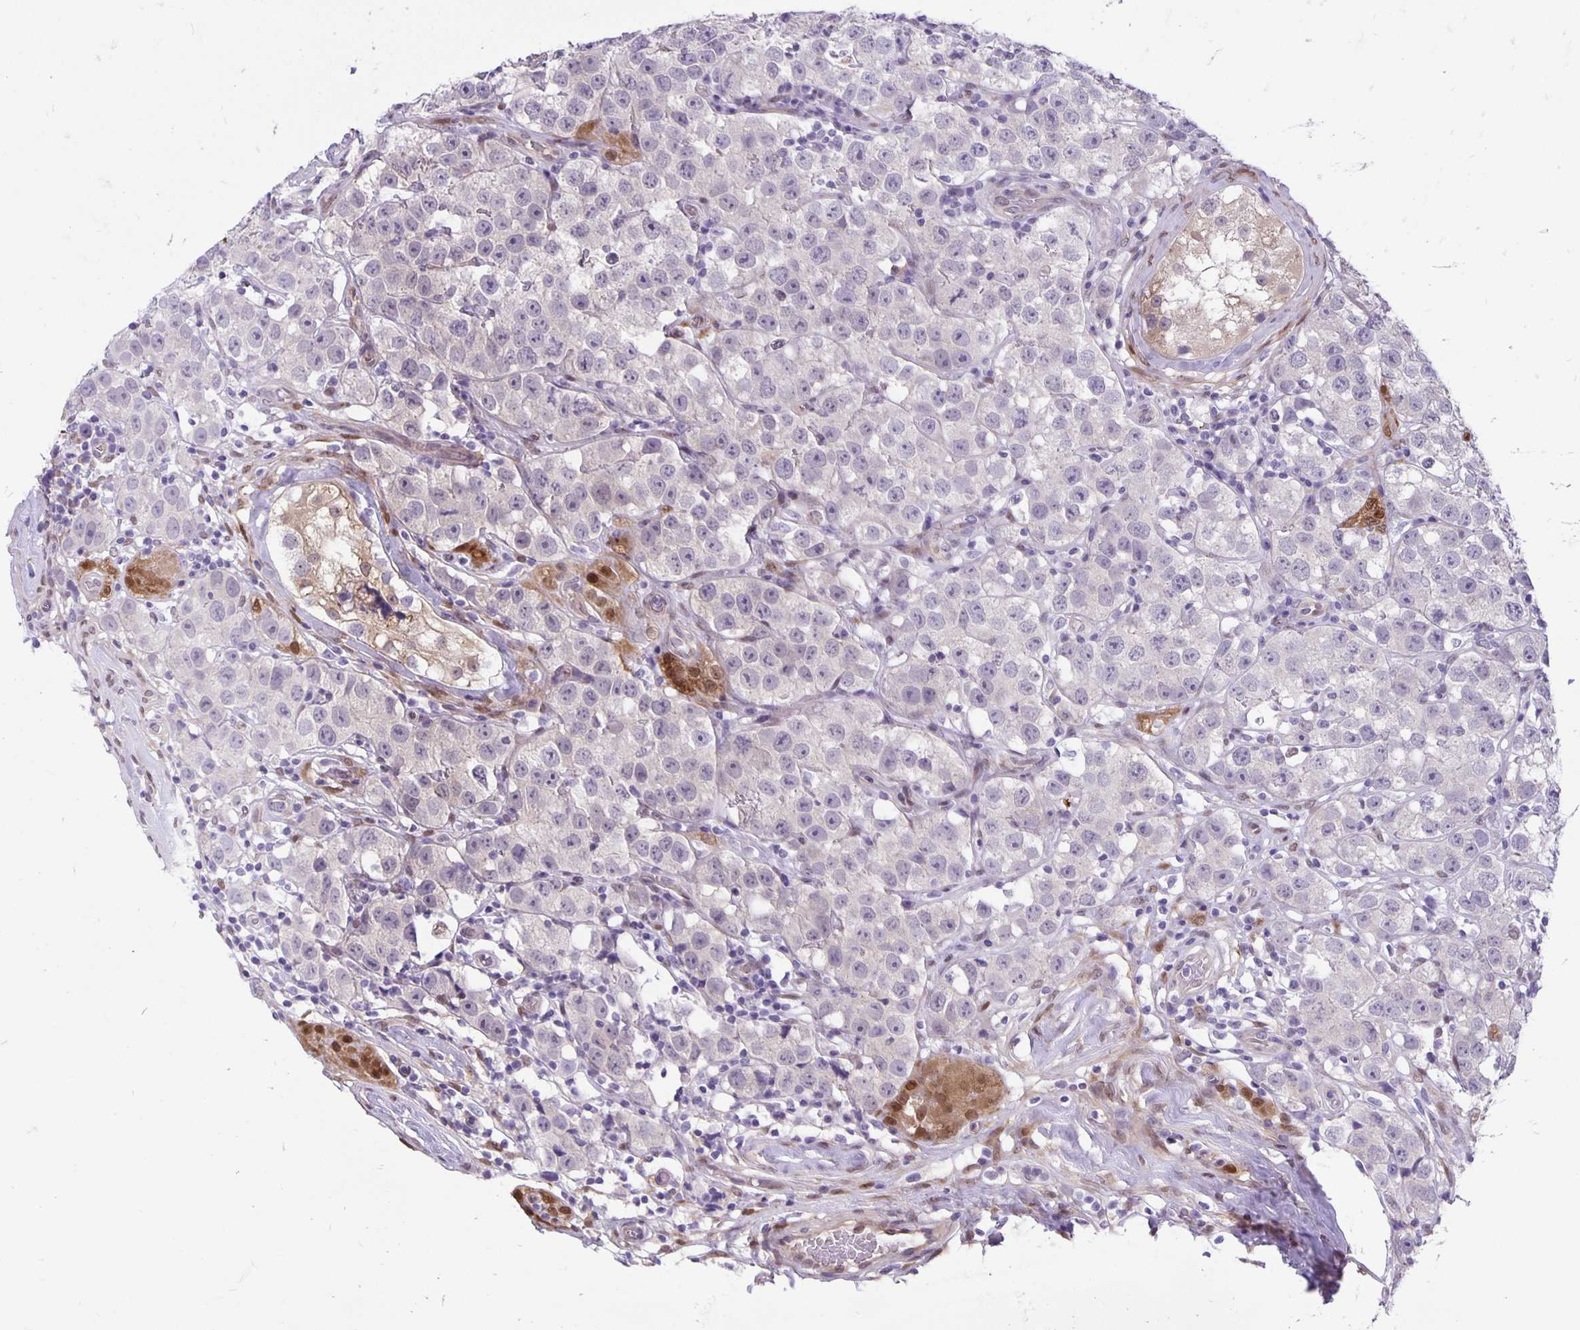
{"staining": {"intensity": "negative", "quantity": "none", "location": "none"}, "tissue": "testis cancer", "cell_type": "Tumor cells", "image_type": "cancer", "snomed": [{"axis": "morphology", "description": "Seminoma, NOS"}, {"axis": "topography", "description": "Testis"}], "caption": "Immunohistochemistry image of human testis cancer (seminoma) stained for a protein (brown), which exhibits no positivity in tumor cells.", "gene": "TAX1BP3", "patient": {"sex": "male", "age": 34}}